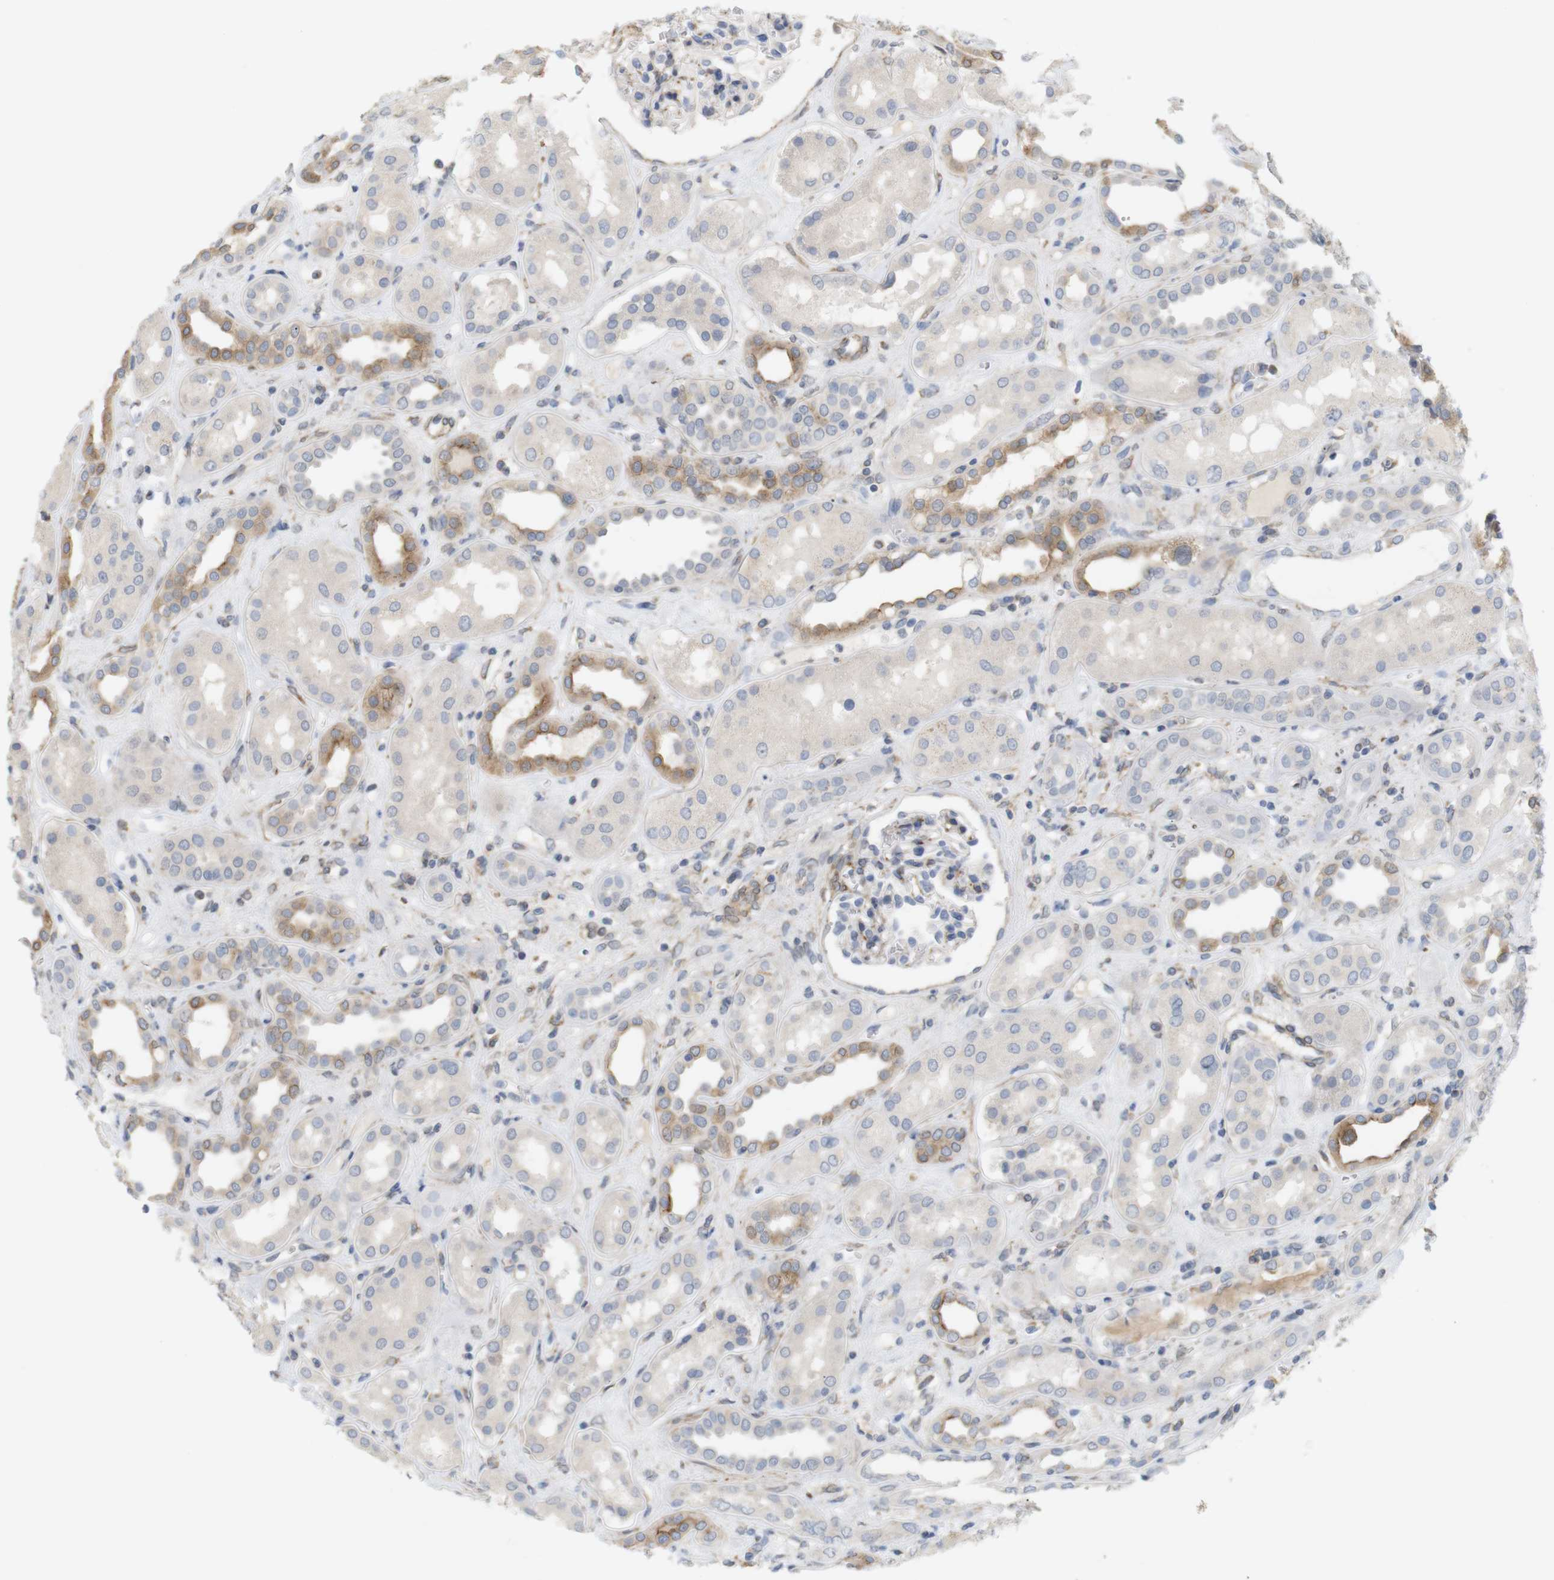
{"staining": {"intensity": "moderate", "quantity": "<25%", "location": "cytoplasmic/membranous"}, "tissue": "kidney", "cell_type": "Cells in glomeruli", "image_type": "normal", "snomed": [{"axis": "morphology", "description": "Normal tissue, NOS"}, {"axis": "topography", "description": "Kidney"}], "caption": "The image displays staining of normal kidney, revealing moderate cytoplasmic/membranous protein positivity (brown color) within cells in glomeruli.", "gene": "ITPR1", "patient": {"sex": "male", "age": 59}}